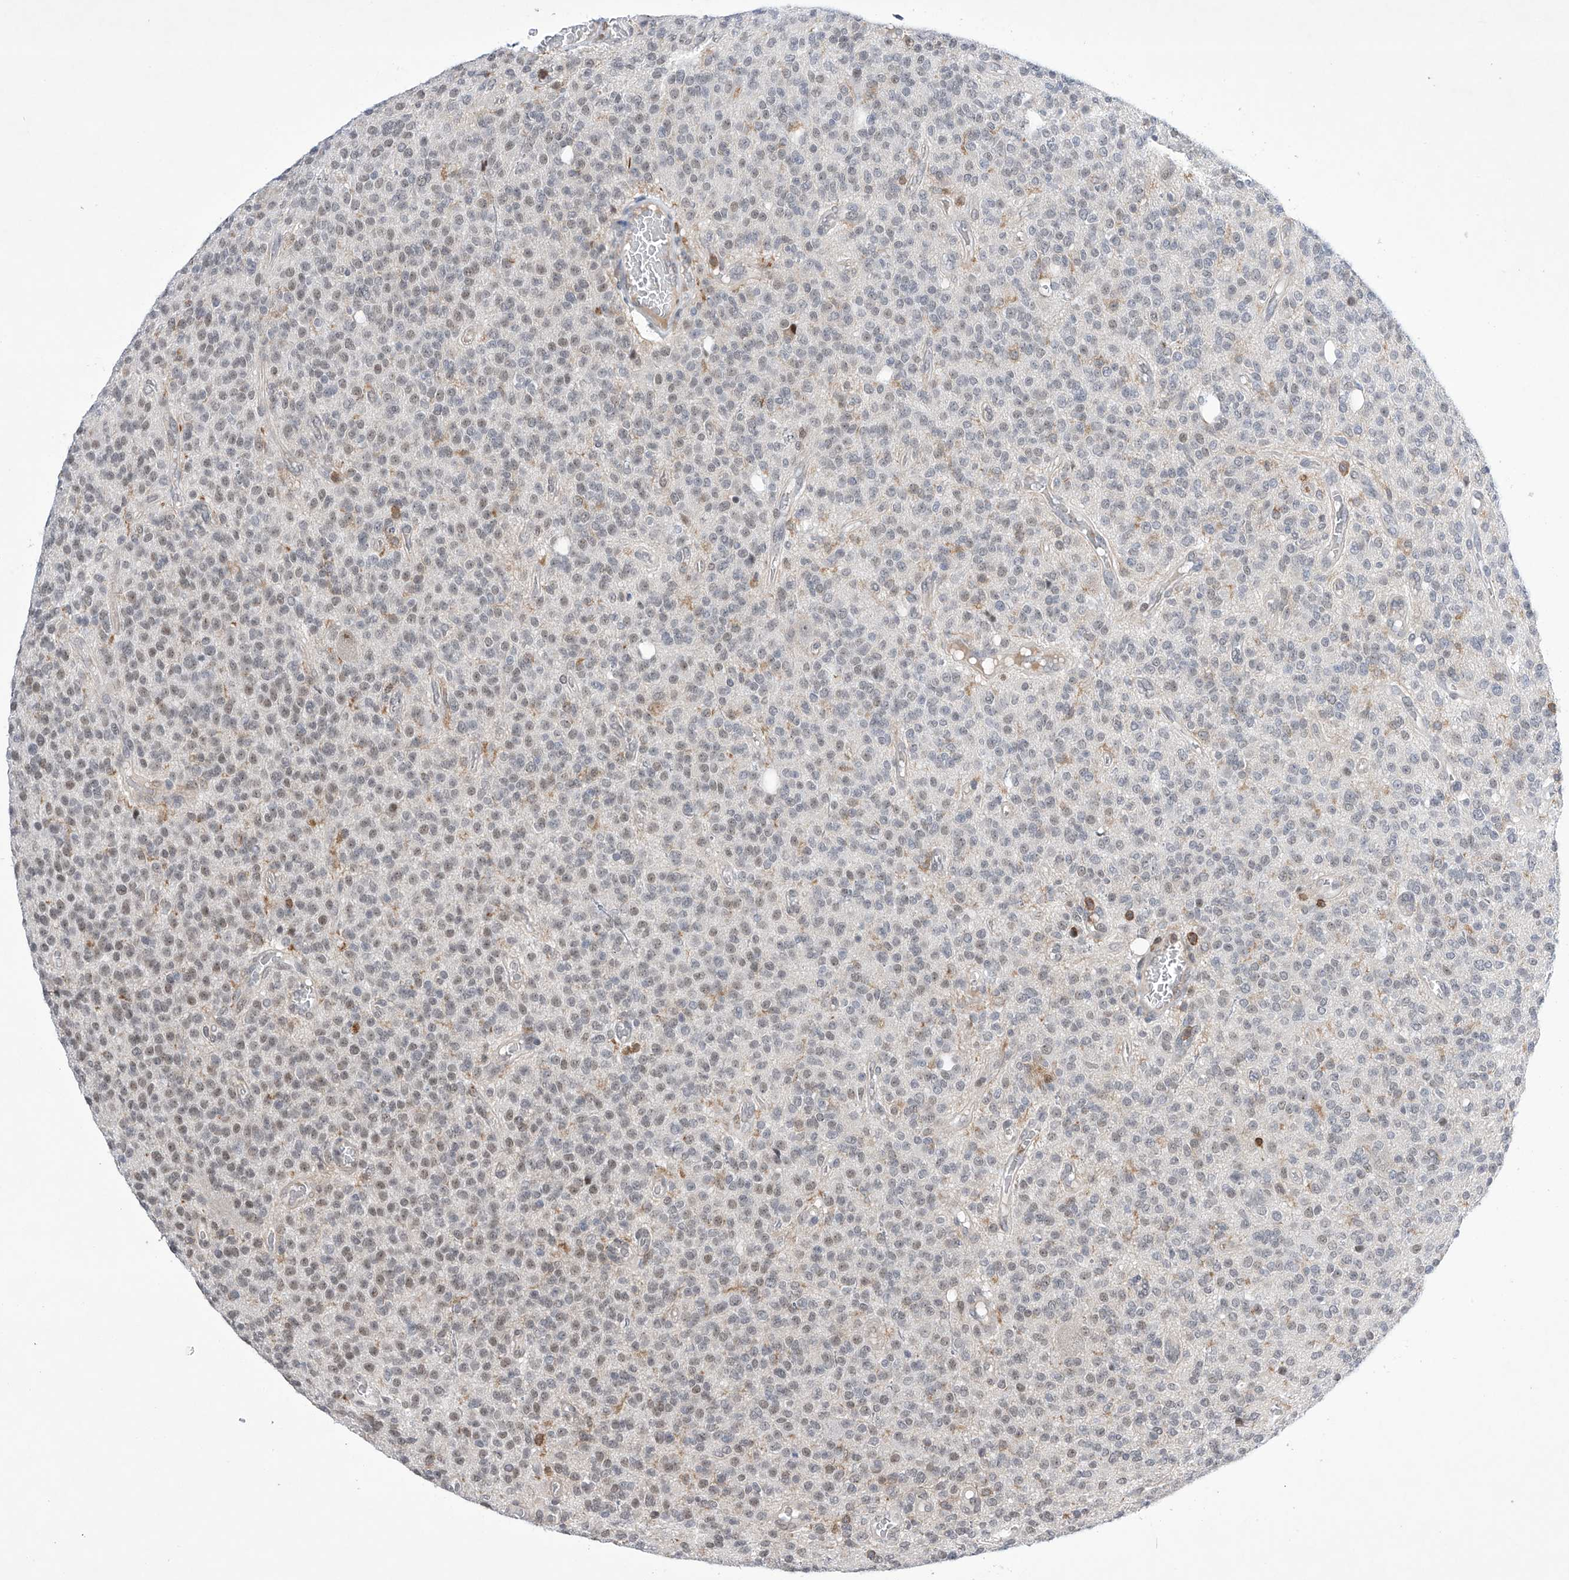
{"staining": {"intensity": "moderate", "quantity": "25%-75%", "location": "nuclear"}, "tissue": "glioma", "cell_type": "Tumor cells", "image_type": "cancer", "snomed": [{"axis": "morphology", "description": "Glioma, malignant, High grade"}, {"axis": "topography", "description": "Brain"}], "caption": "Glioma stained with immunohistochemistry (IHC) exhibits moderate nuclear positivity in about 25%-75% of tumor cells.", "gene": "MSL3", "patient": {"sex": "male", "age": 34}}